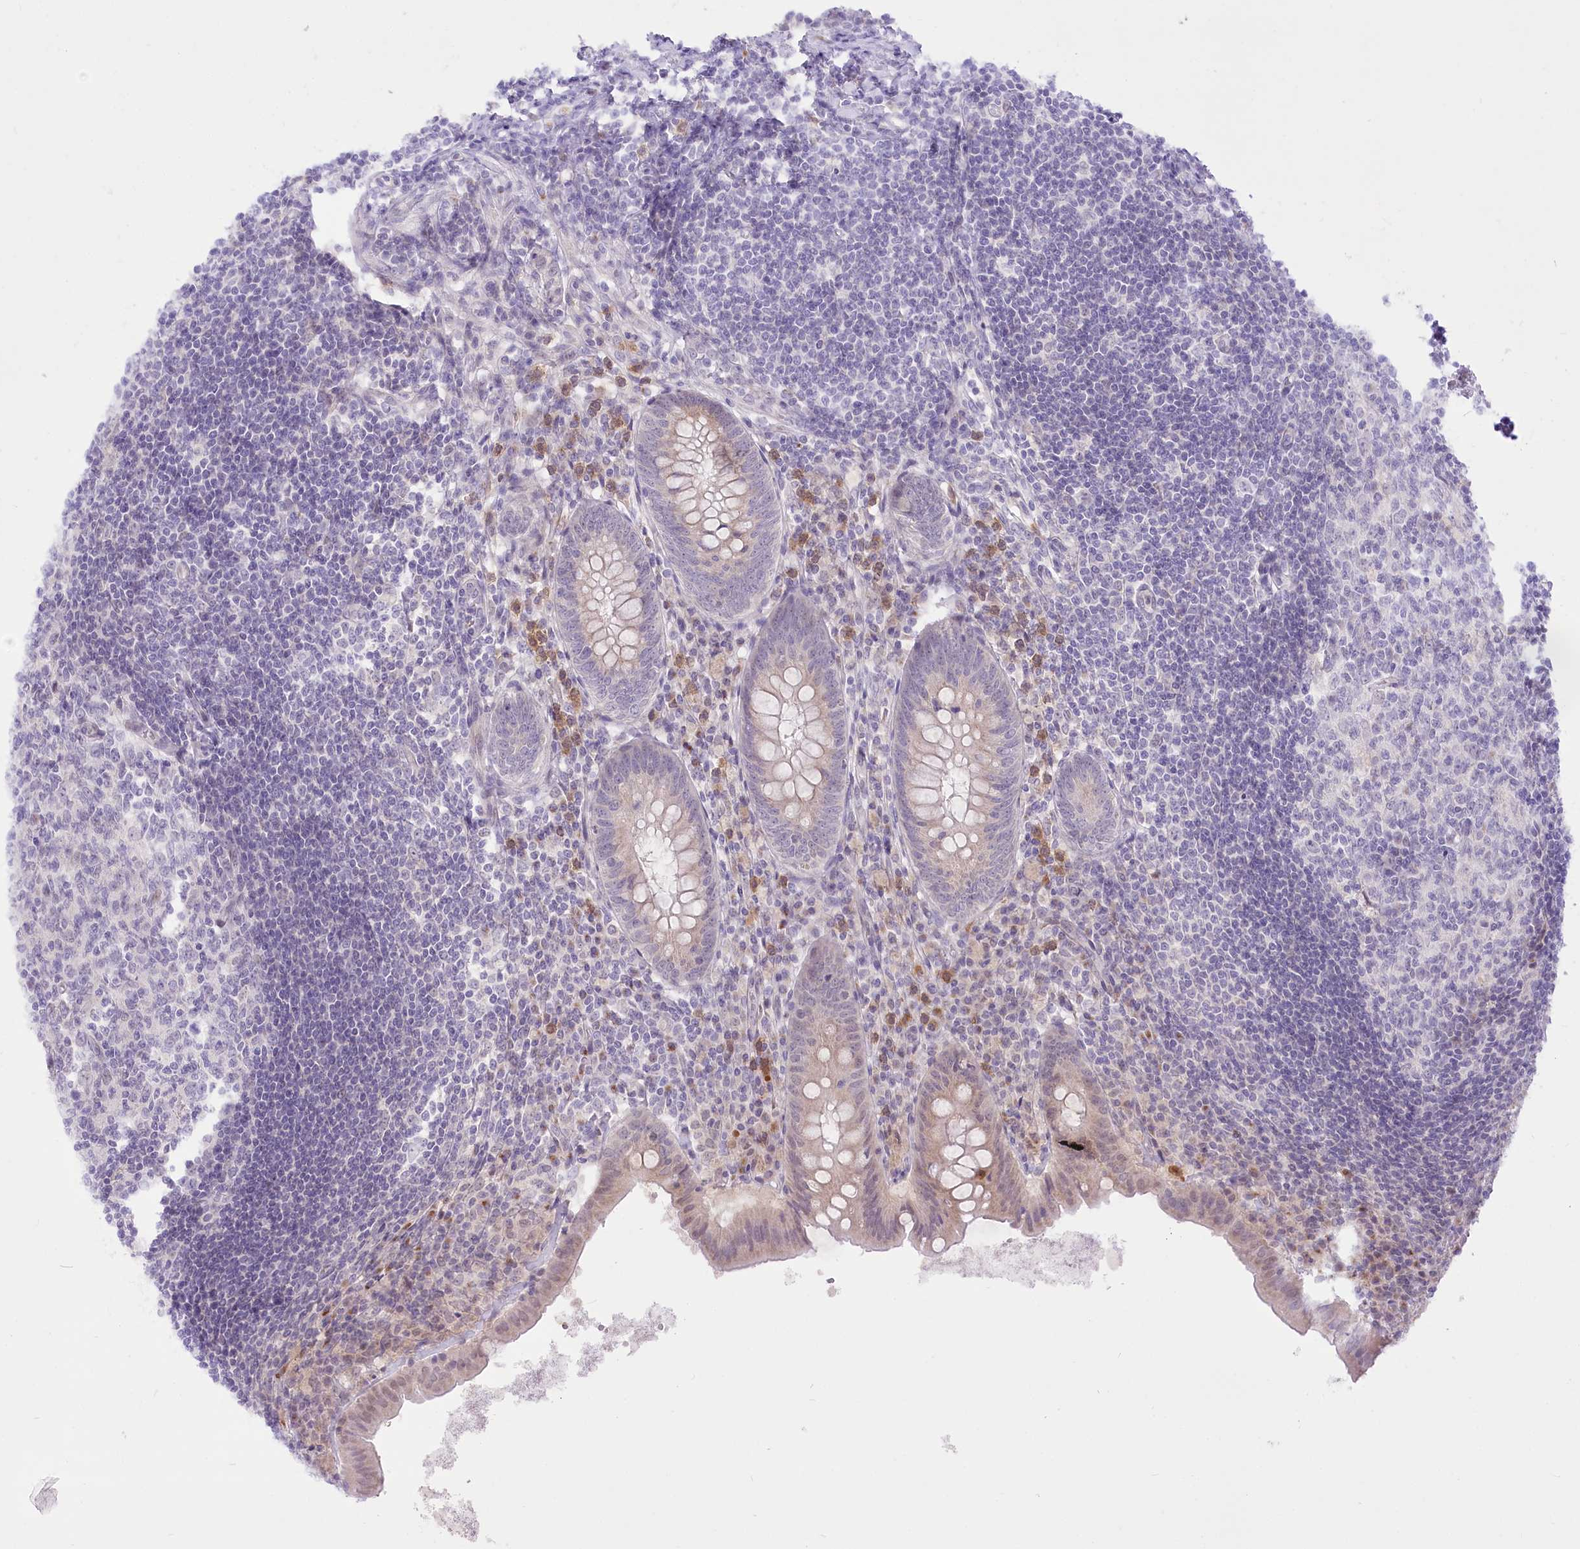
{"staining": {"intensity": "moderate", "quantity": "<25%", "location": "cytoplasmic/membranous"}, "tissue": "appendix", "cell_type": "Glandular cells", "image_type": "normal", "snomed": [{"axis": "morphology", "description": "Normal tissue, NOS"}, {"axis": "topography", "description": "Appendix"}], "caption": "This micrograph displays immunohistochemistry staining of benign appendix, with low moderate cytoplasmic/membranous positivity in approximately <25% of glandular cells.", "gene": "BEND7", "patient": {"sex": "female", "age": 54}}